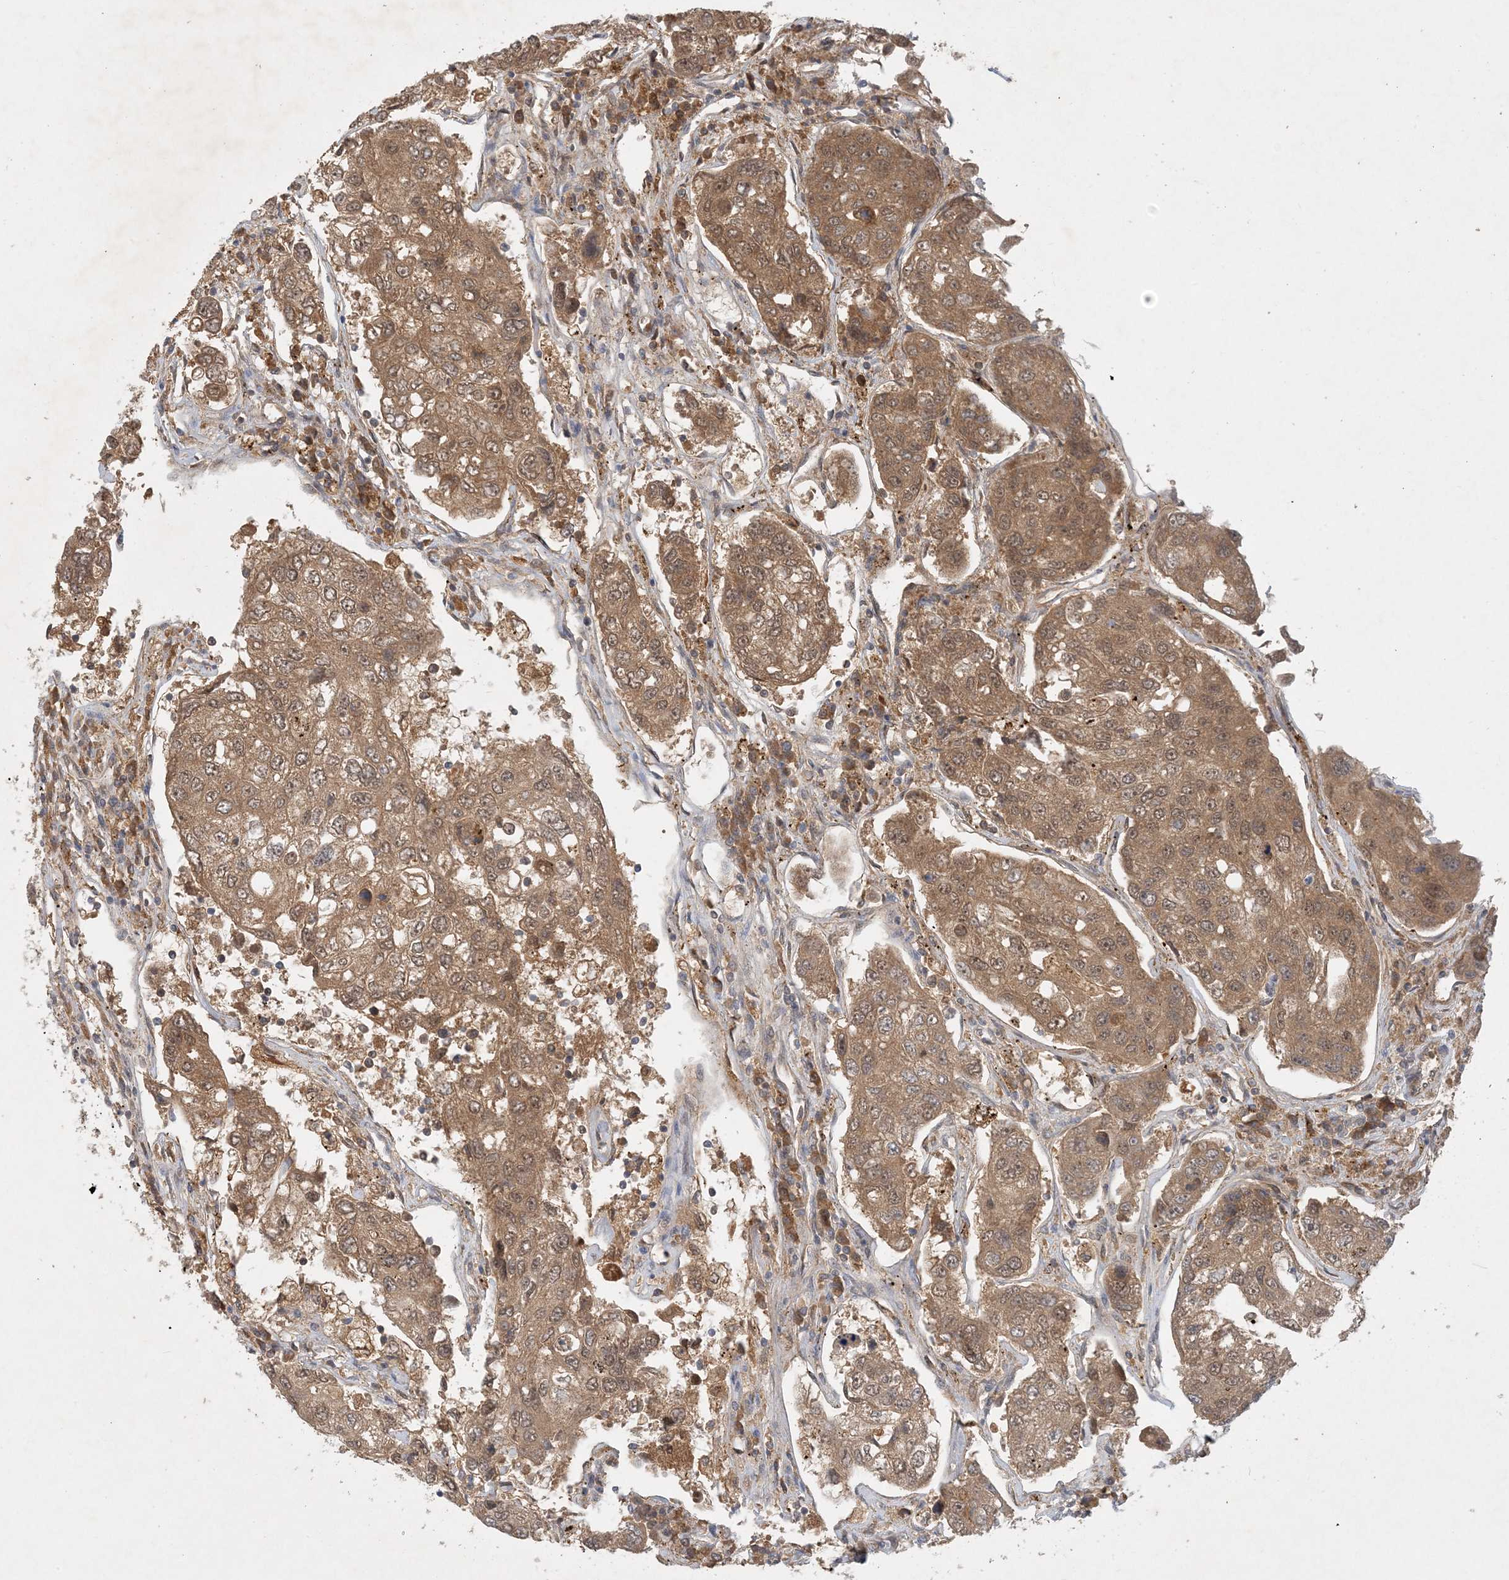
{"staining": {"intensity": "moderate", "quantity": ">75%", "location": "cytoplasmic/membranous,nuclear"}, "tissue": "urothelial cancer", "cell_type": "Tumor cells", "image_type": "cancer", "snomed": [{"axis": "morphology", "description": "Urothelial carcinoma, High grade"}, {"axis": "topography", "description": "Lymph node"}, {"axis": "topography", "description": "Urinary bladder"}], "caption": "Protein expression analysis of urothelial carcinoma (high-grade) exhibits moderate cytoplasmic/membranous and nuclear expression in approximately >75% of tumor cells.", "gene": "ZCCHC4", "patient": {"sex": "male", "age": 51}}